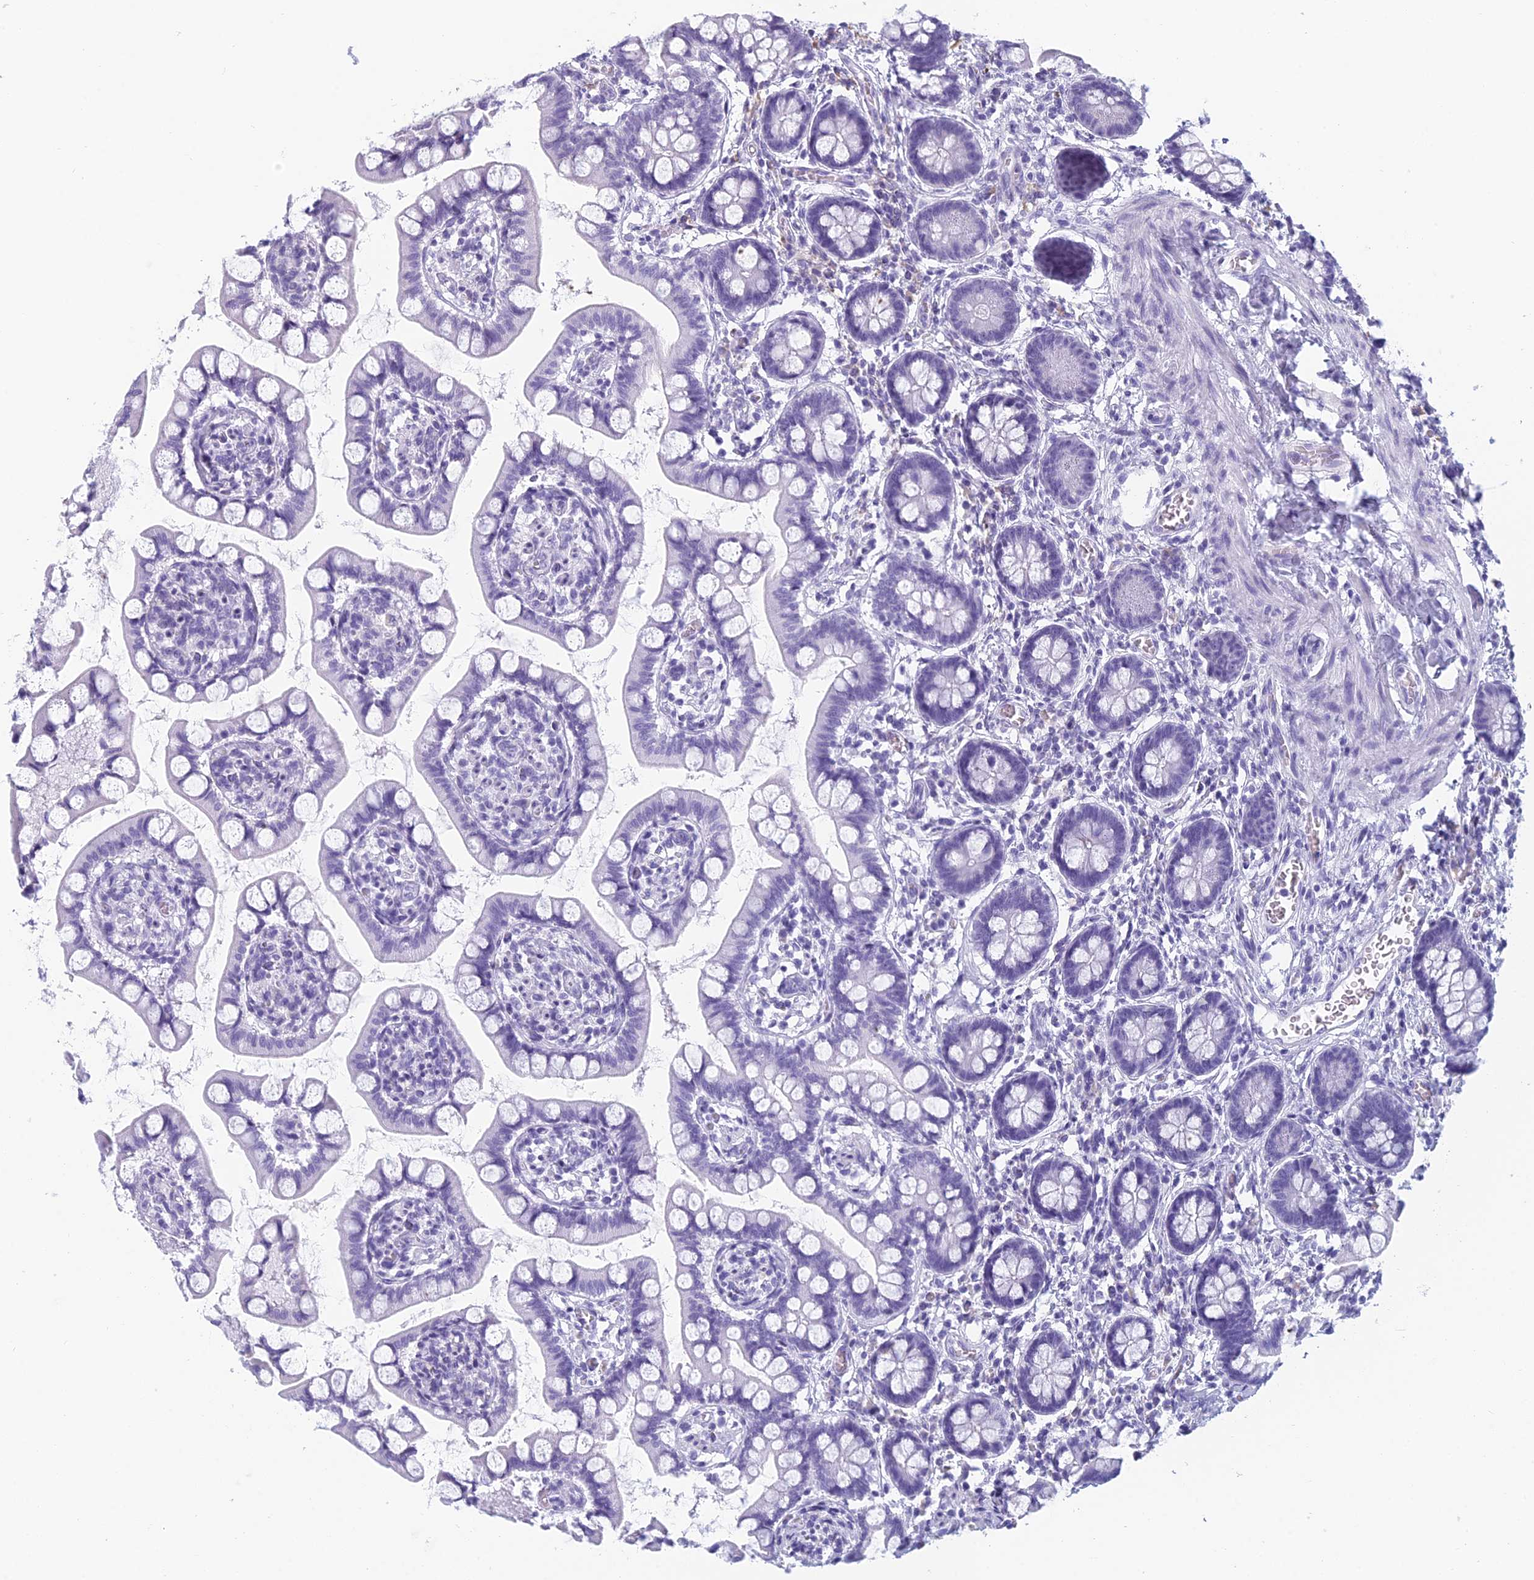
{"staining": {"intensity": "negative", "quantity": "none", "location": "none"}, "tissue": "small intestine", "cell_type": "Glandular cells", "image_type": "normal", "snomed": [{"axis": "morphology", "description": "Normal tissue, NOS"}, {"axis": "topography", "description": "Small intestine"}], "caption": "A high-resolution micrograph shows immunohistochemistry staining of unremarkable small intestine, which displays no significant expression in glandular cells. Nuclei are stained in blue.", "gene": "NOC2L", "patient": {"sex": "male", "age": 52}}